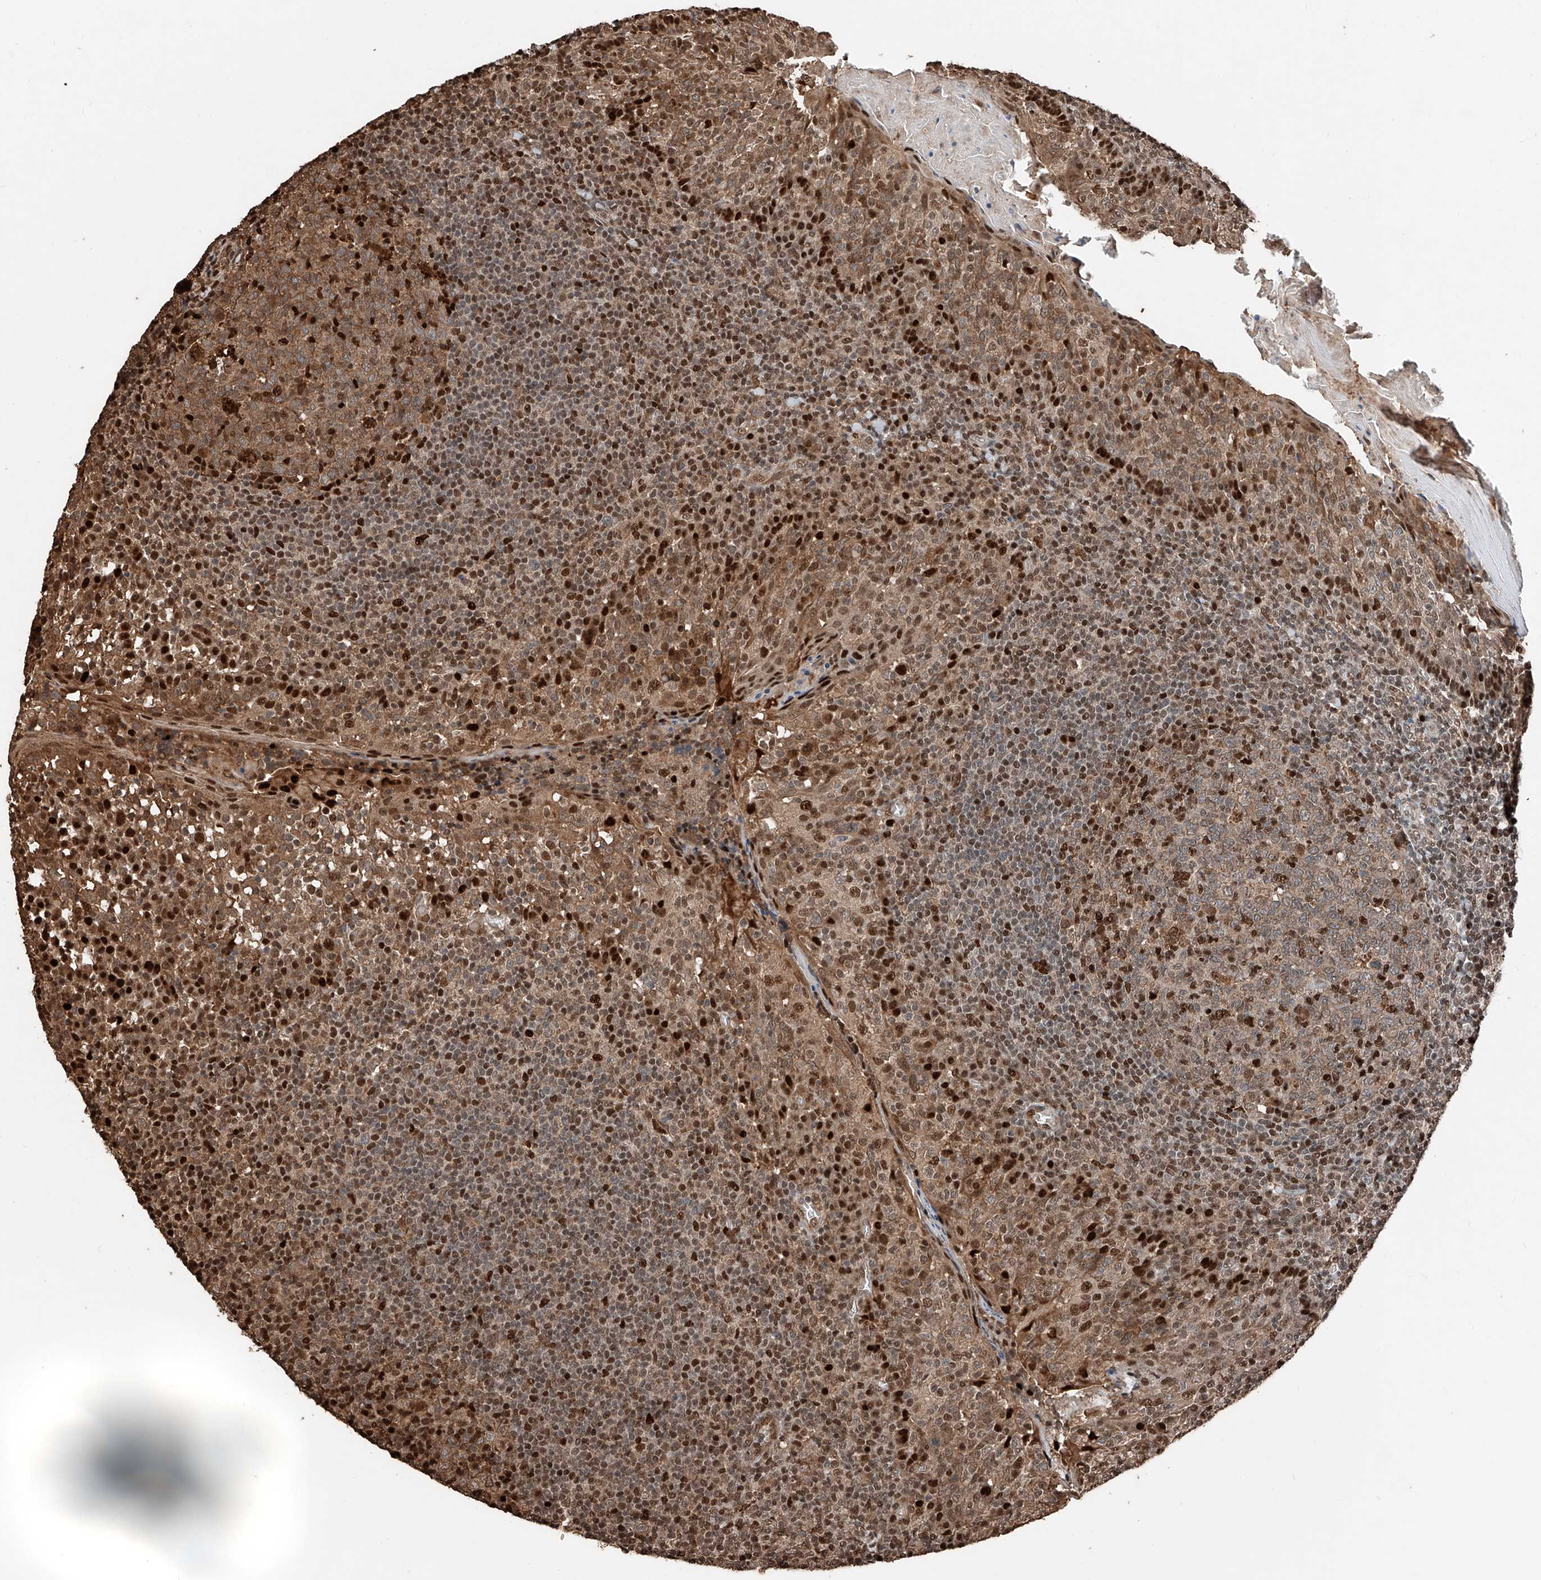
{"staining": {"intensity": "strong", "quantity": "25%-75%", "location": "cytoplasmic/membranous,nuclear"}, "tissue": "tonsil", "cell_type": "Germinal center cells", "image_type": "normal", "snomed": [{"axis": "morphology", "description": "Normal tissue, NOS"}, {"axis": "topography", "description": "Tonsil"}], "caption": "A brown stain shows strong cytoplasmic/membranous,nuclear expression of a protein in germinal center cells of benign tonsil.", "gene": "RMND1", "patient": {"sex": "female", "age": 19}}